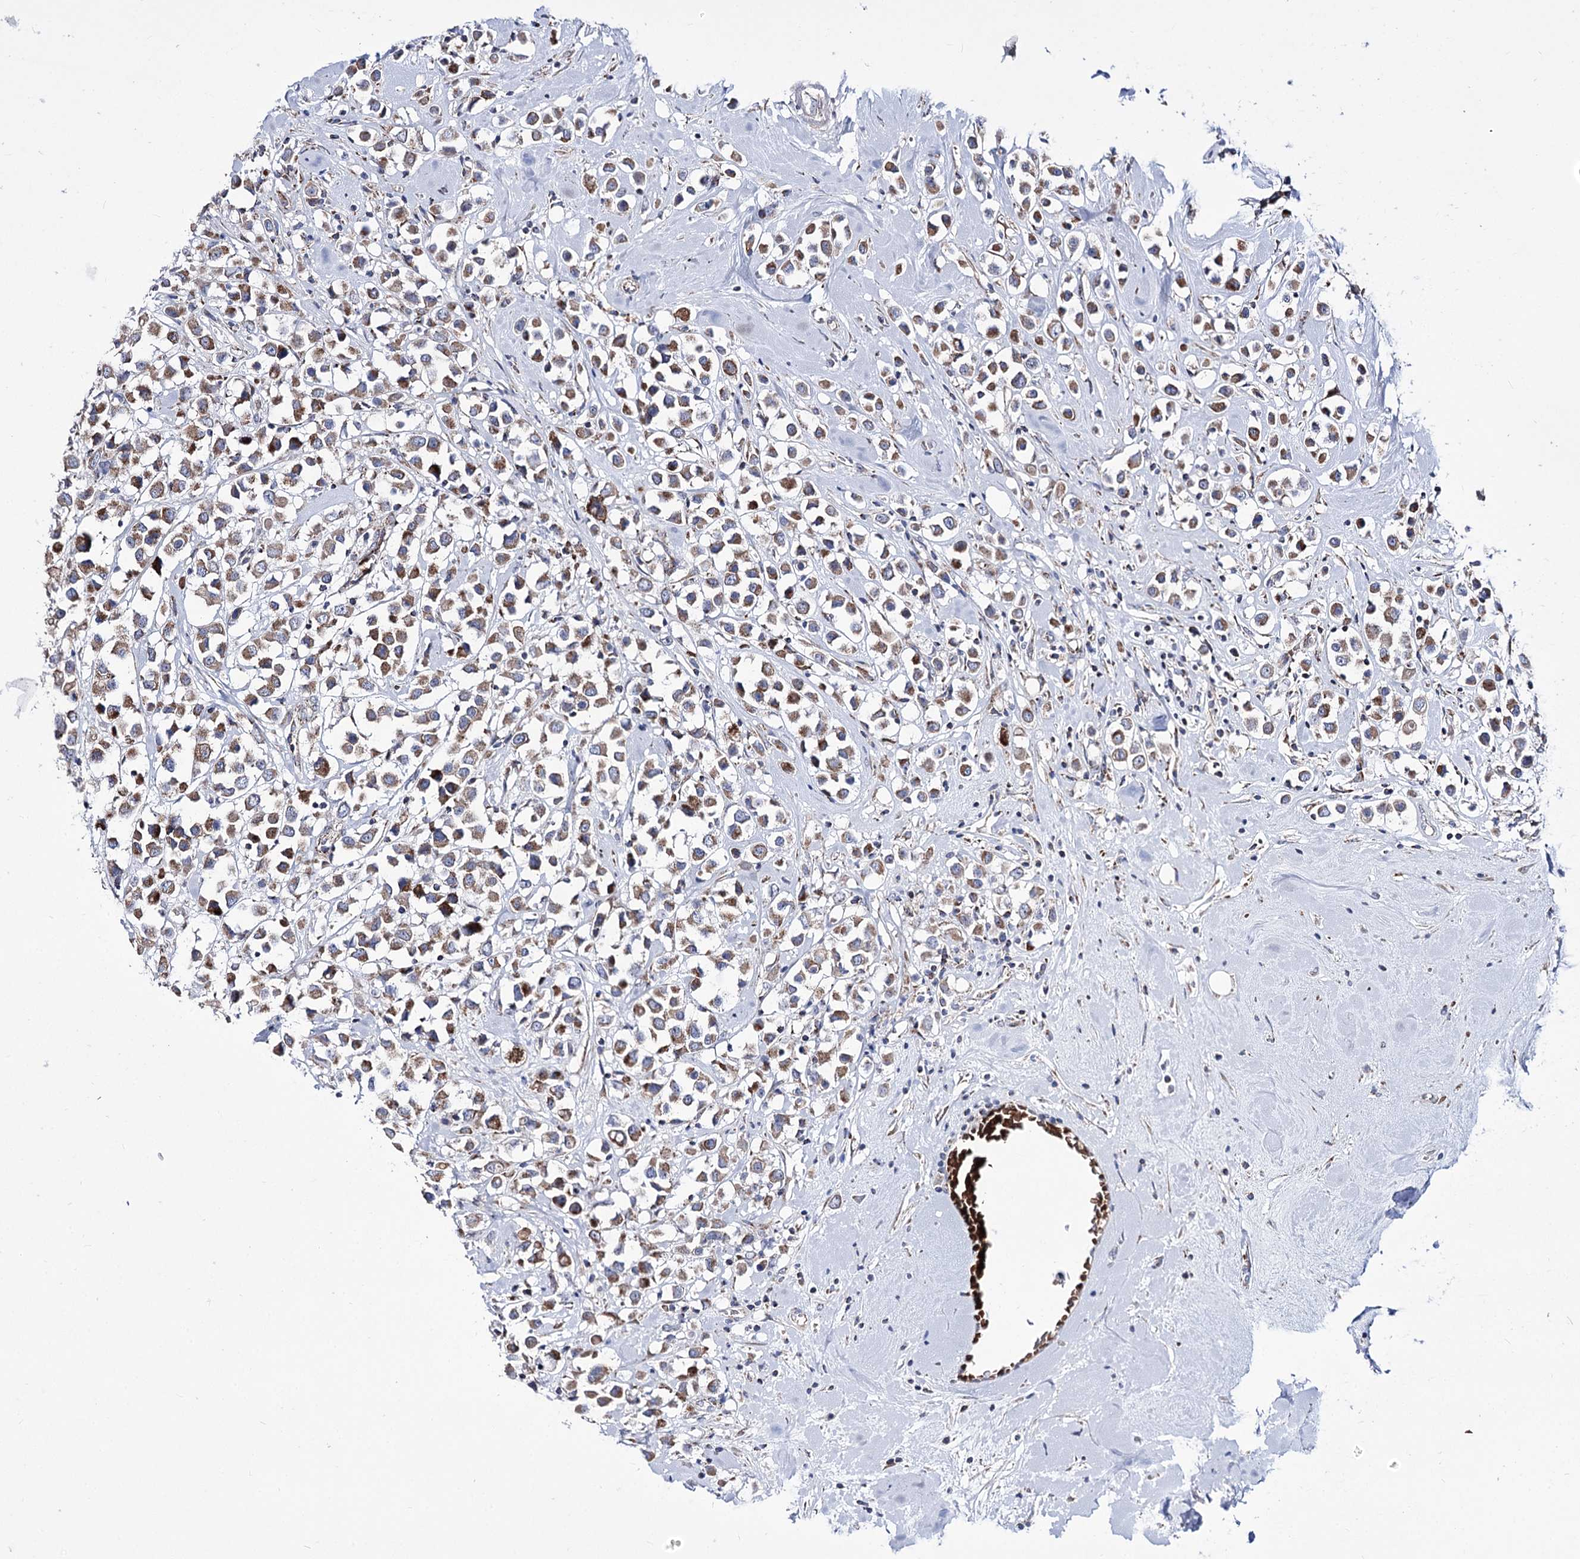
{"staining": {"intensity": "moderate", "quantity": ">75%", "location": "cytoplasmic/membranous"}, "tissue": "breast cancer", "cell_type": "Tumor cells", "image_type": "cancer", "snomed": [{"axis": "morphology", "description": "Duct carcinoma"}, {"axis": "topography", "description": "Breast"}], "caption": "Immunohistochemical staining of breast infiltrating ductal carcinoma demonstrates medium levels of moderate cytoplasmic/membranous expression in about >75% of tumor cells.", "gene": "OSBPL5", "patient": {"sex": "female", "age": 61}}